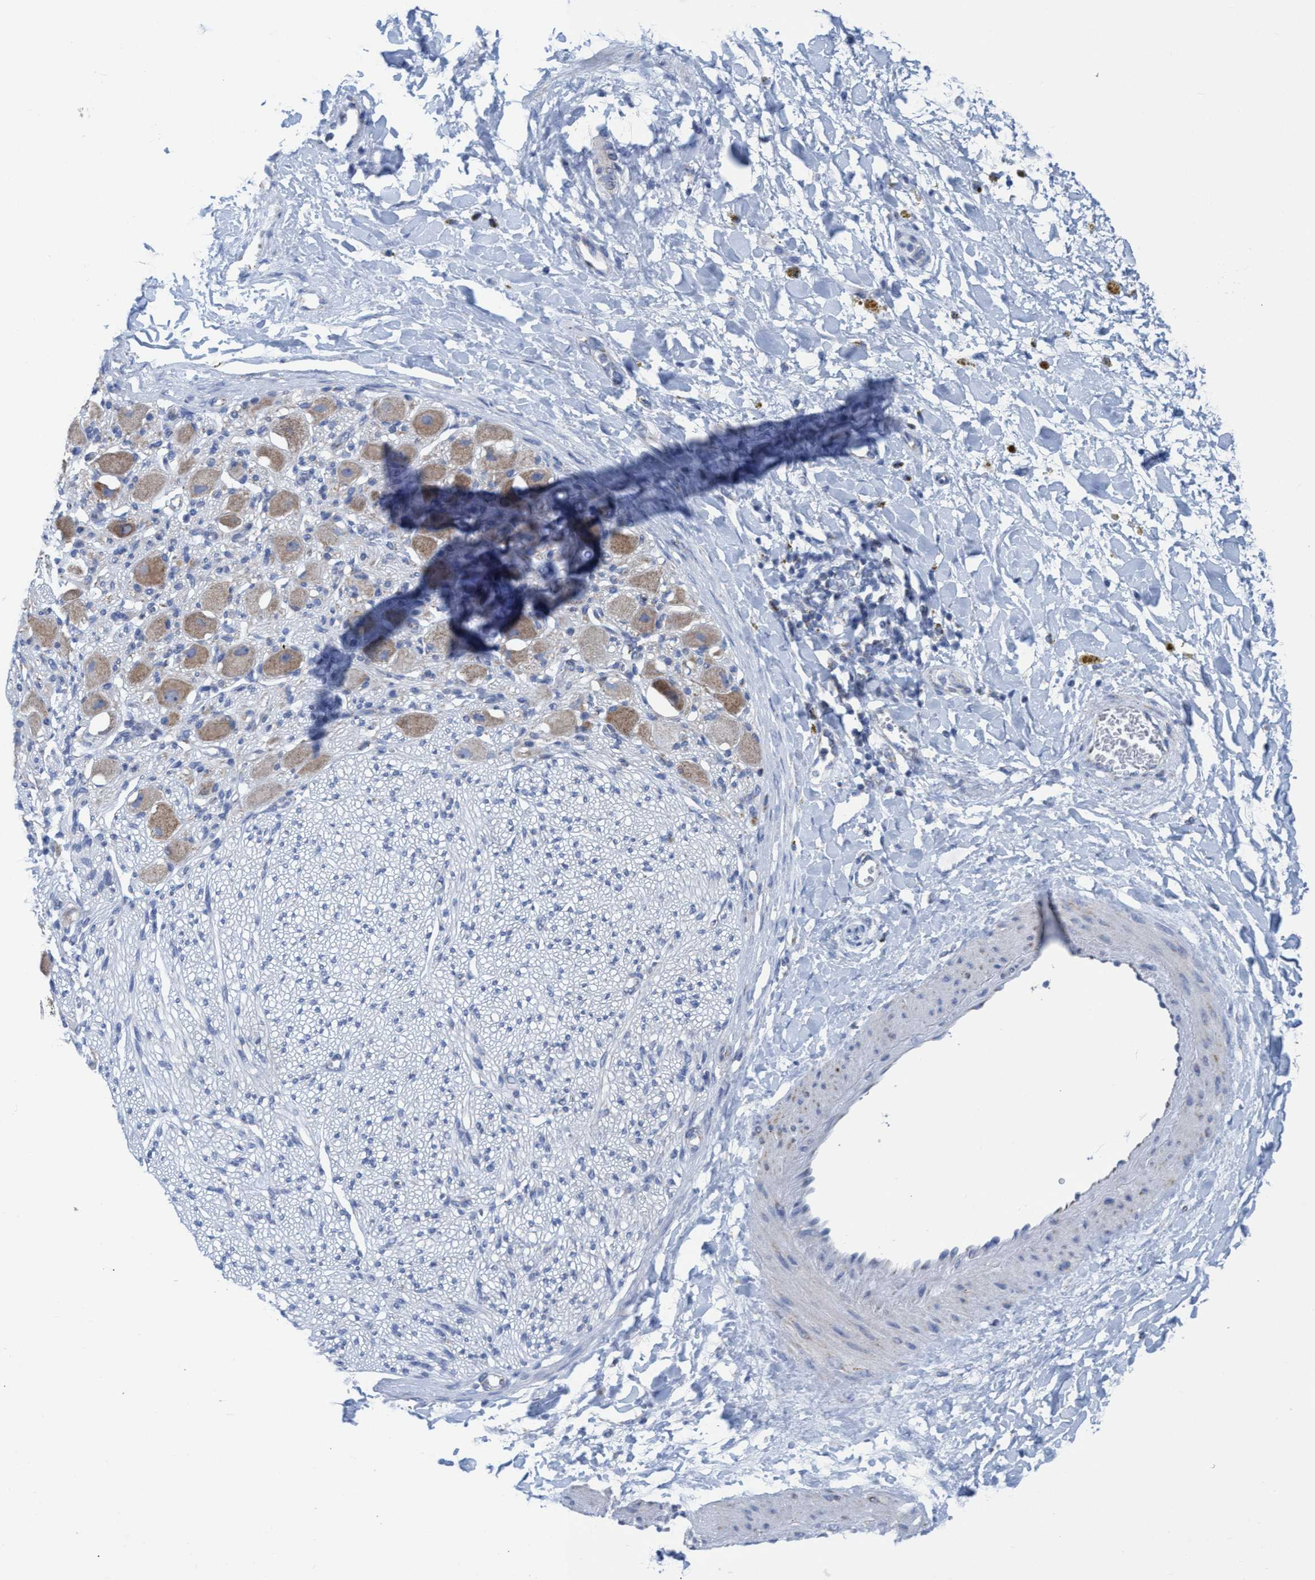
{"staining": {"intensity": "negative", "quantity": "none", "location": "none"}, "tissue": "adipose tissue", "cell_type": "Adipocytes", "image_type": "normal", "snomed": [{"axis": "morphology", "description": "Normal tissue, NOS"}, {"axis": "topography", "description": "Kidney"}, {"axis": "topography", "description": "Peripheral nerve tissue"}], "caption": "A histopathology image of adipose tissue stained for a protein exhibits no brown staining in adipocytes. (DAB (3,3'-diaminobenzidine) immunohistochemistry (IHC), high magnification).", "gene": "GGA3", "patient": {"sex": "male", "age": 7}}